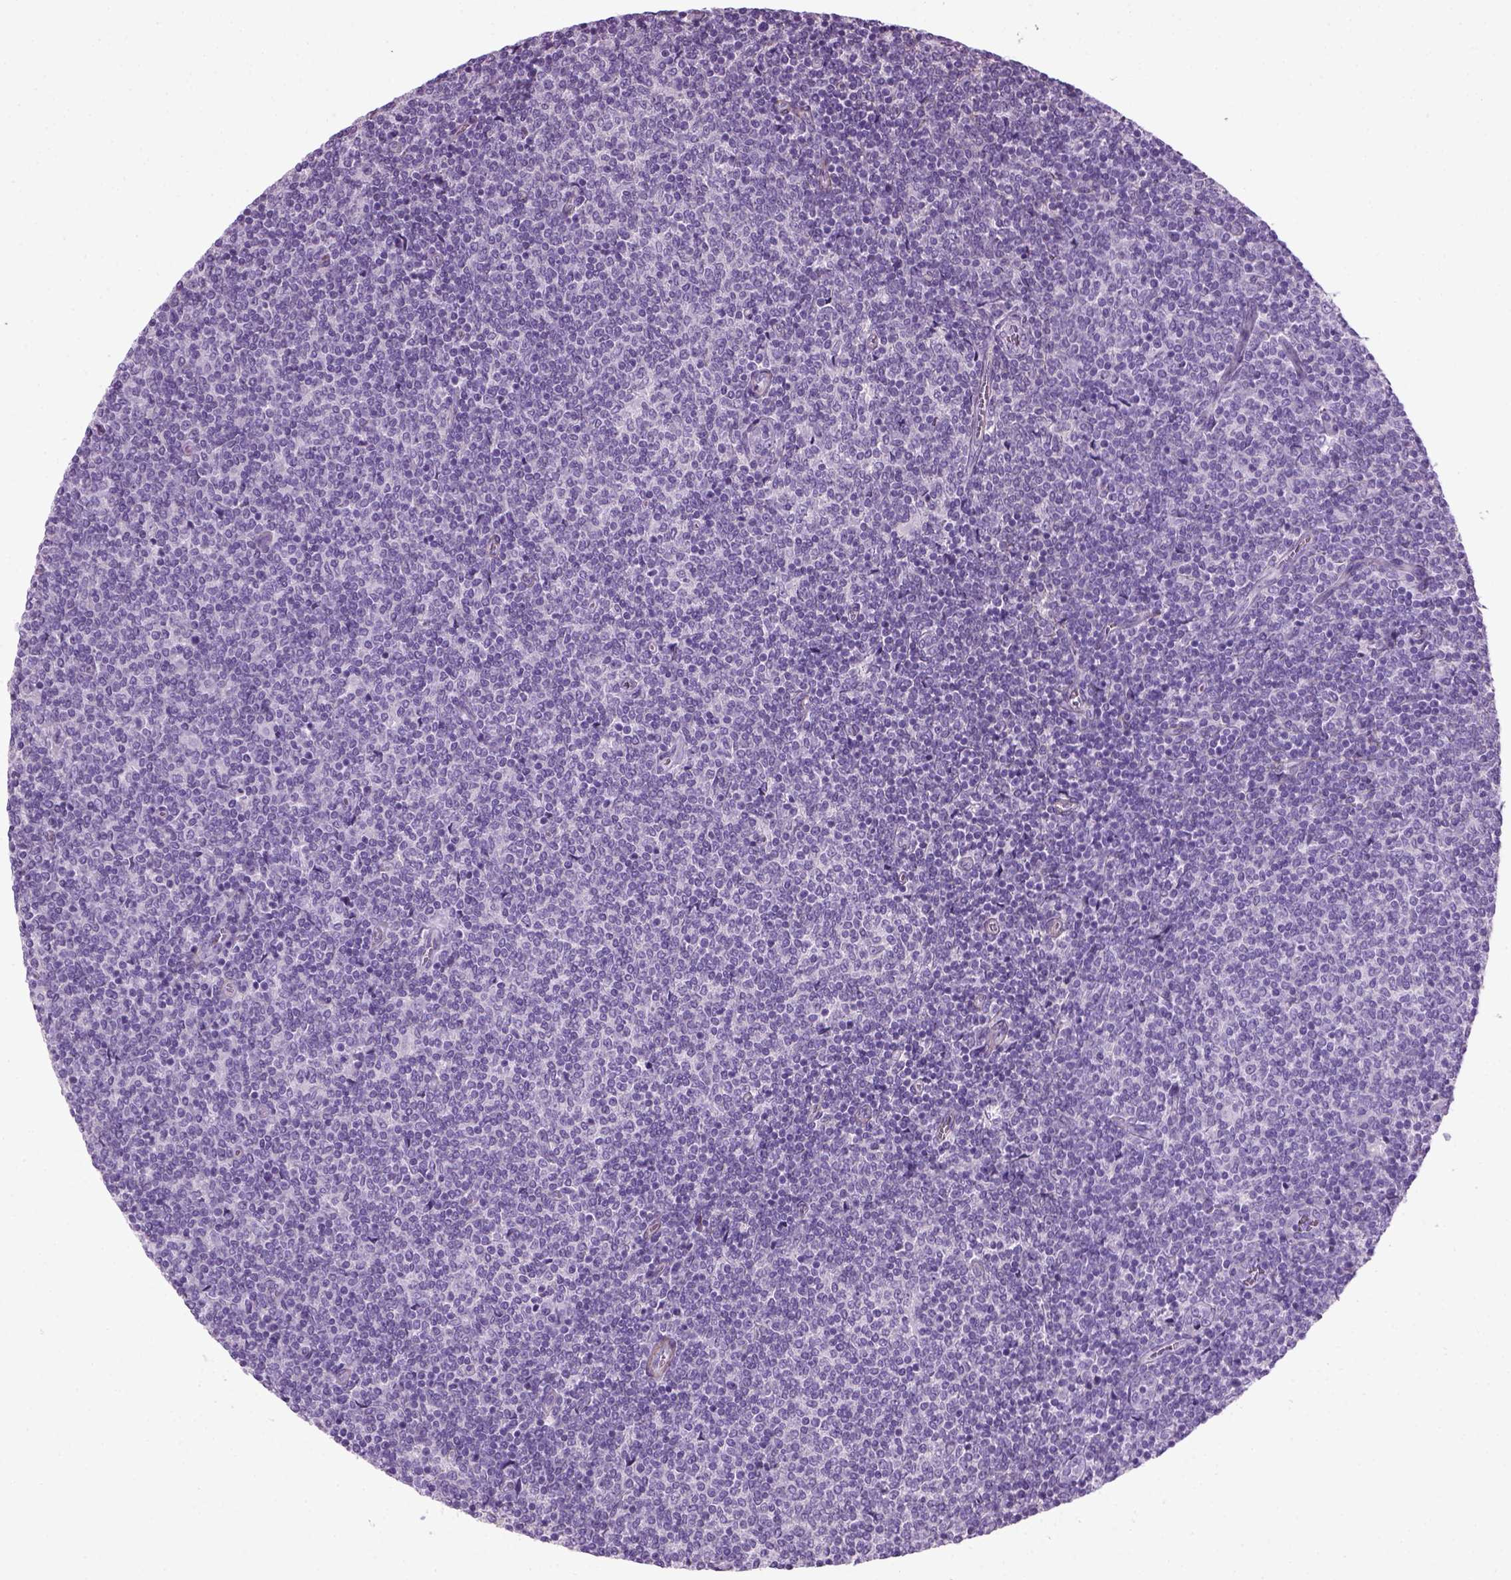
{"staining": {"intensity": "negative", "quantity": "none", "location": "none"}, "tissue": "lymphoma", "cell_type": "Tumor cells", "image_type": "cancer", "snomed": [{"axis": "morphology", "description": "Malignant lymphoma, non-Hodgkin's type, Low grade"}, {"axis": "topography", "description": "Lymph node"}], "caption": "A micrograph of human lymphoma is negative for staining in tumor cells.", "gene": "FAM161A", "patient": {"sex": "male", "age": 52}}